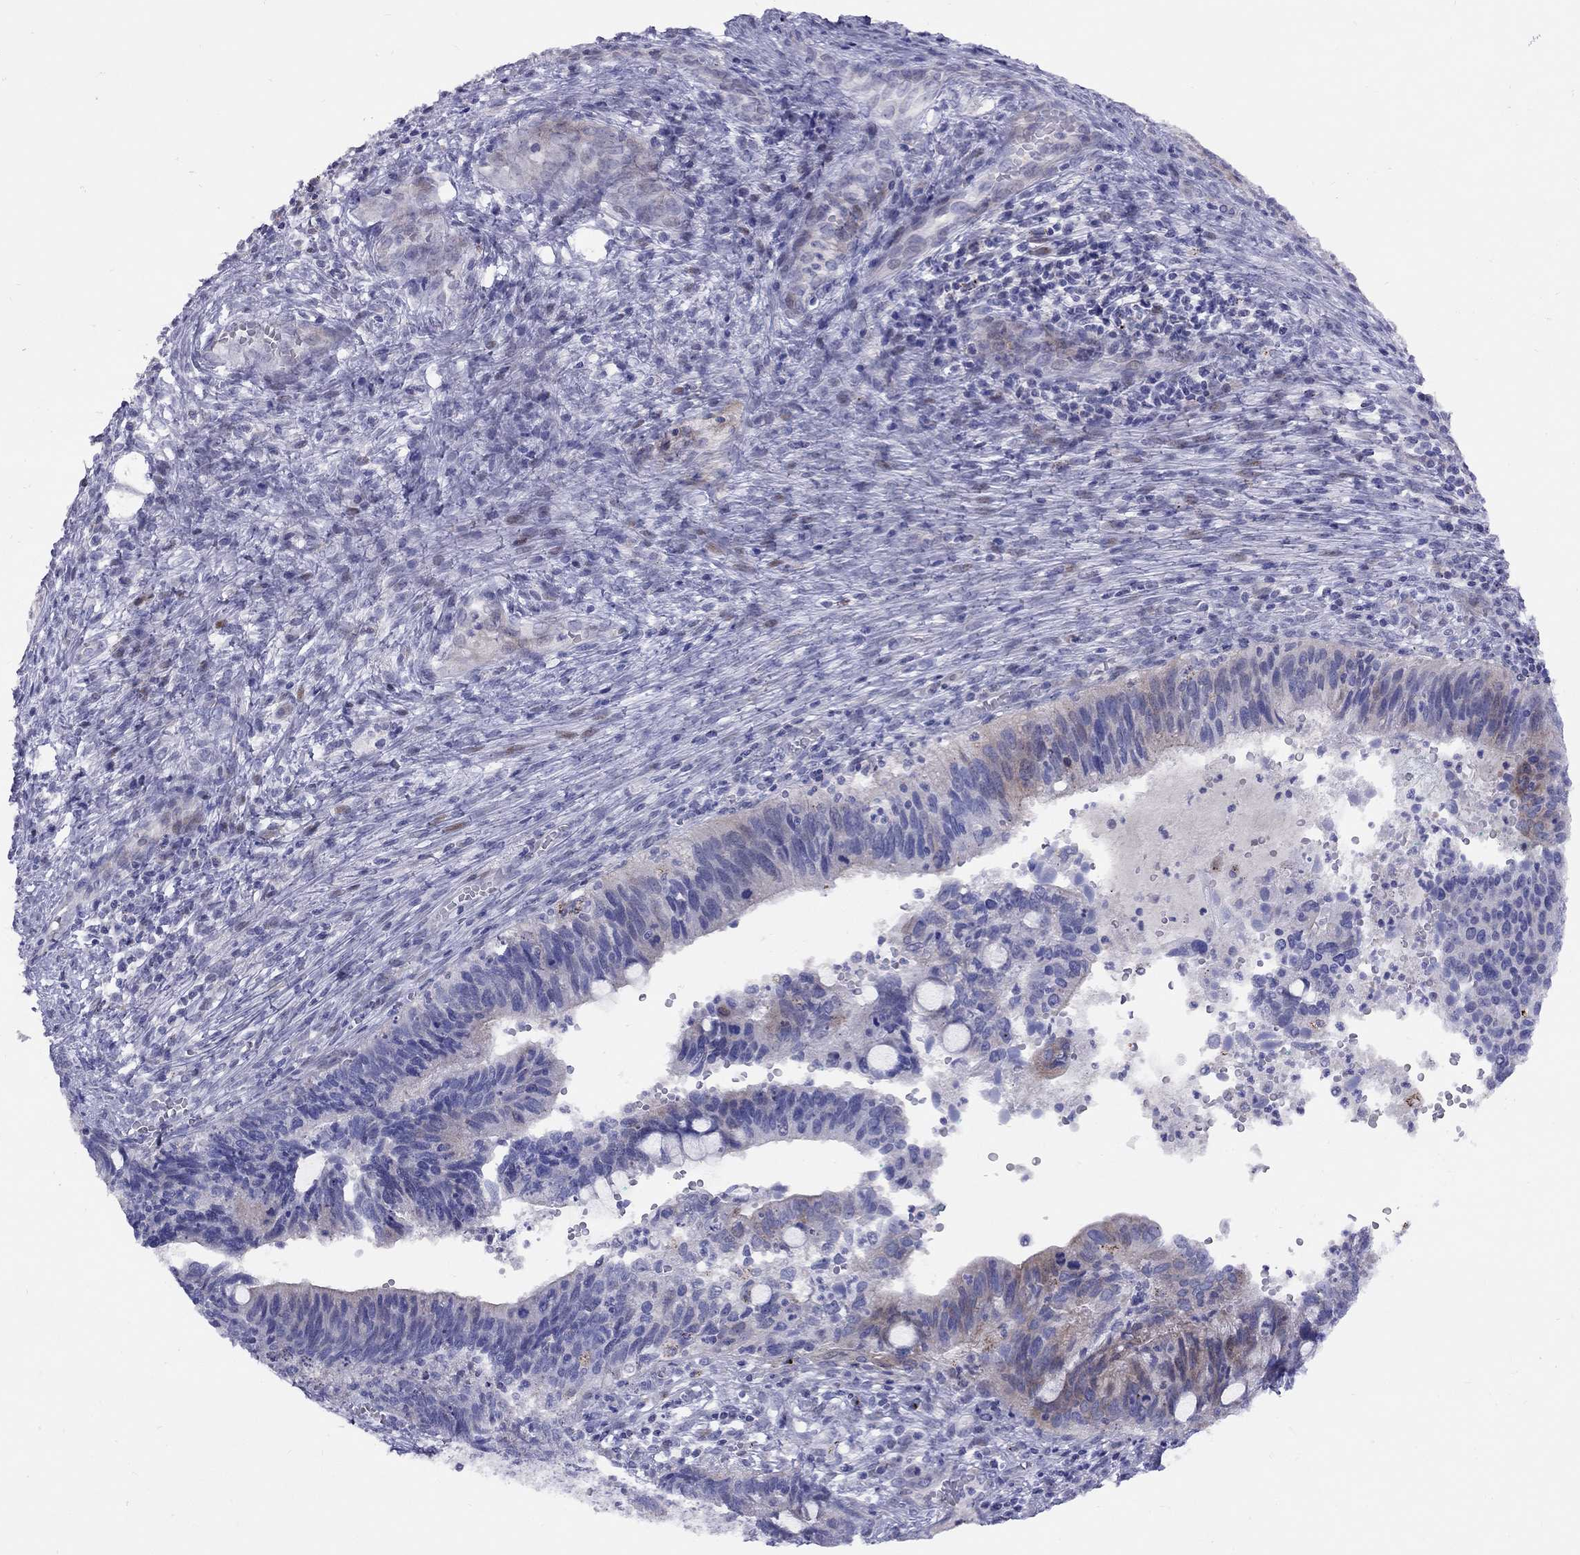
{"staining": {"intensity": "weak", "quantity": "<25%", "location": "cytoplasmic/membranous"}, "tissue": "cervical cancer", "cell_type": "Tumor cells", "image_type": "cancer", "snomed": [{"axis": "morphology", "description": "Adenocarcinoma, NOS"}, {"axis": "topography", "description": "Cervix"}], "caption": "A high-resolution histopathology image shows immunohistochemistry (IHC) staining of cervical cancer, which displays no significant staining in tumor cells.", "gene": "MAGEB4", "patient": {"sex": "female", "age": 42}}